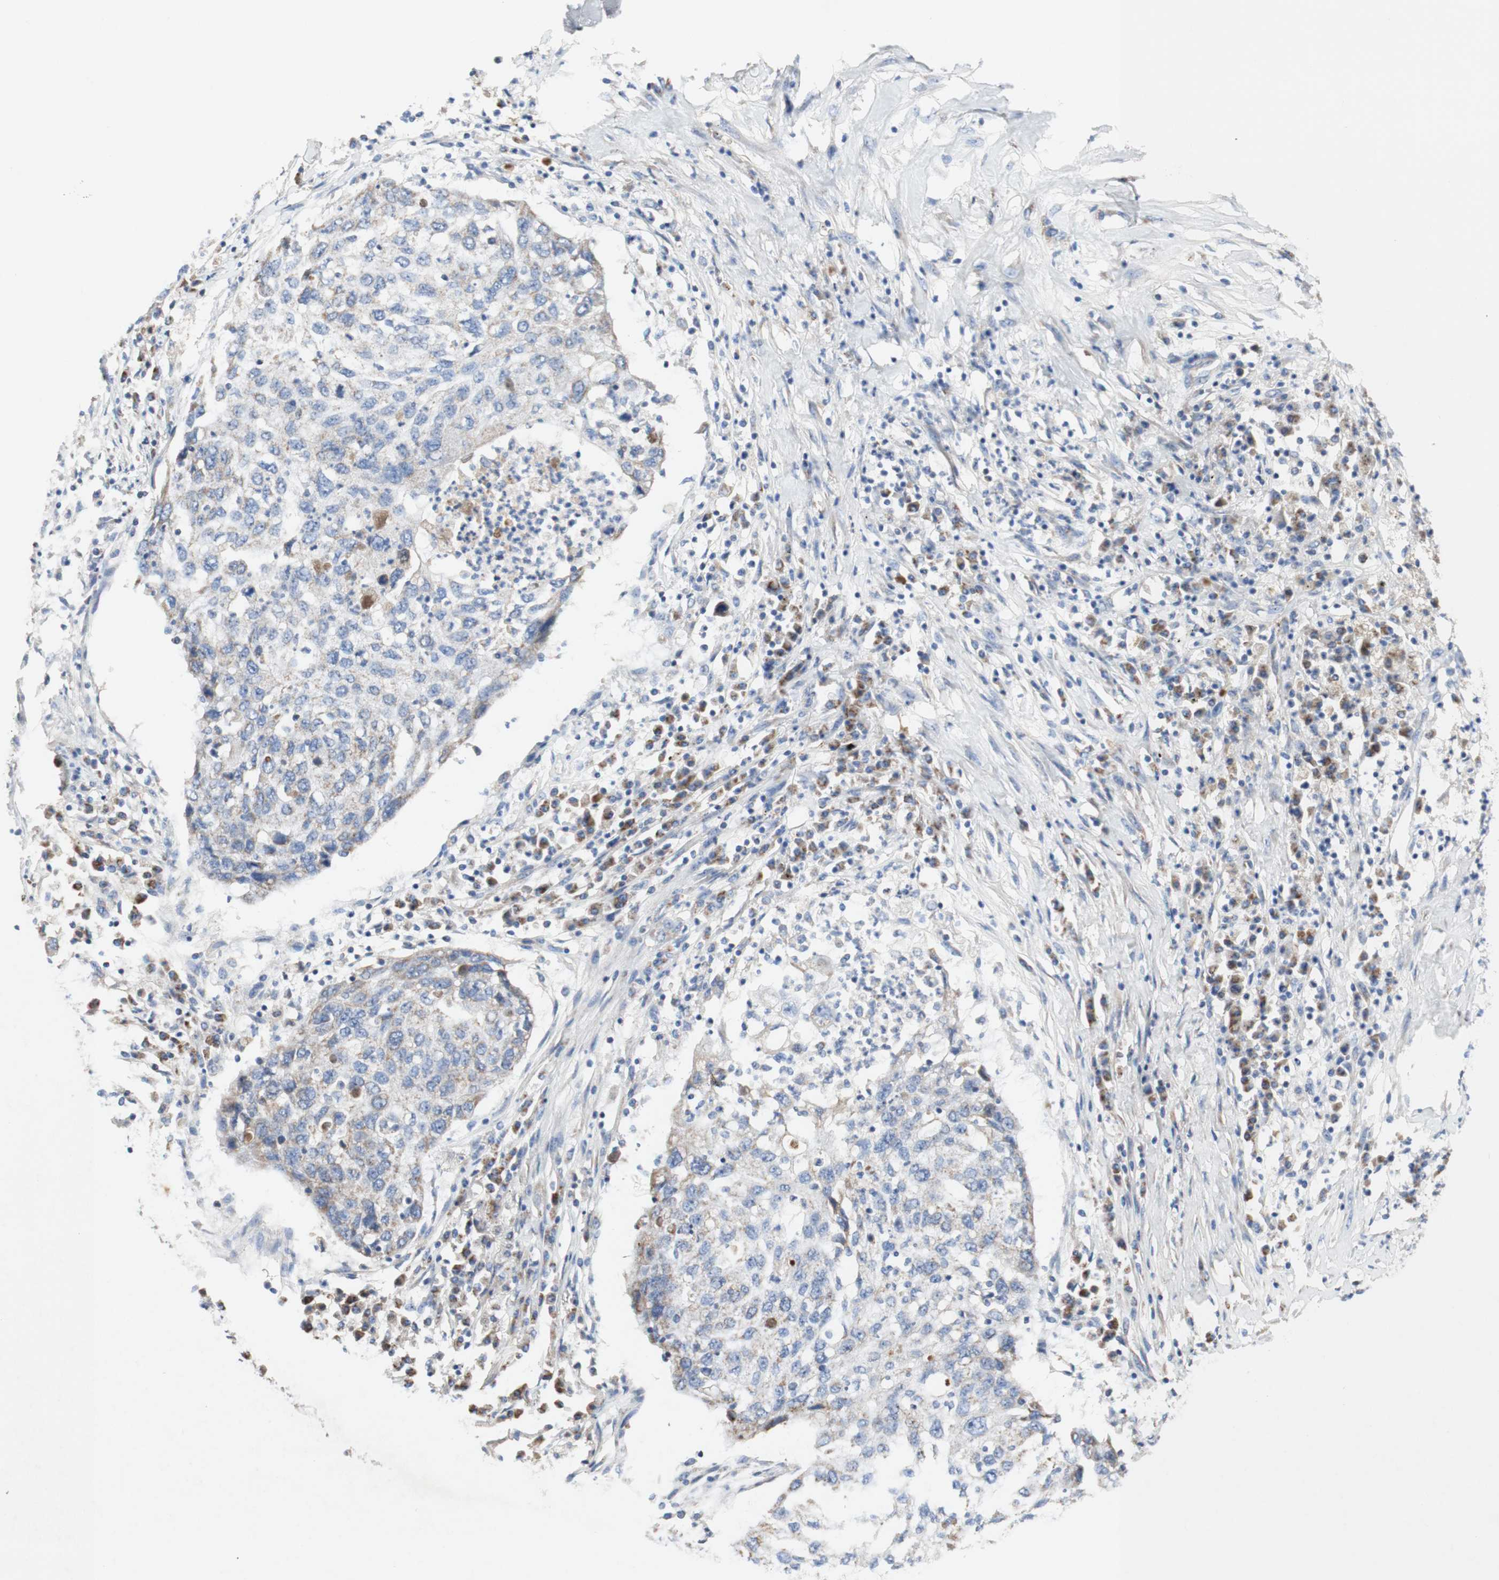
{"staining": {"intensity": "weak", "quantity": "<25%", "location": "cytoplasmic/membranous"}, "tissue": "lung cancer", "cell_type": "Tumor cells", "image_type": "cancer", "snomed": [{"axis": "morphology", "description": "Squamous cell carcinoma, NOS"}, {"axis": "topography", "description": "Lung"}], "caption": "Photomicrograph shows no significant protein positivity in tumor cells of lung cancer.", "gene": "SDHB", "patient": {"sex": "female", "age": 63}}